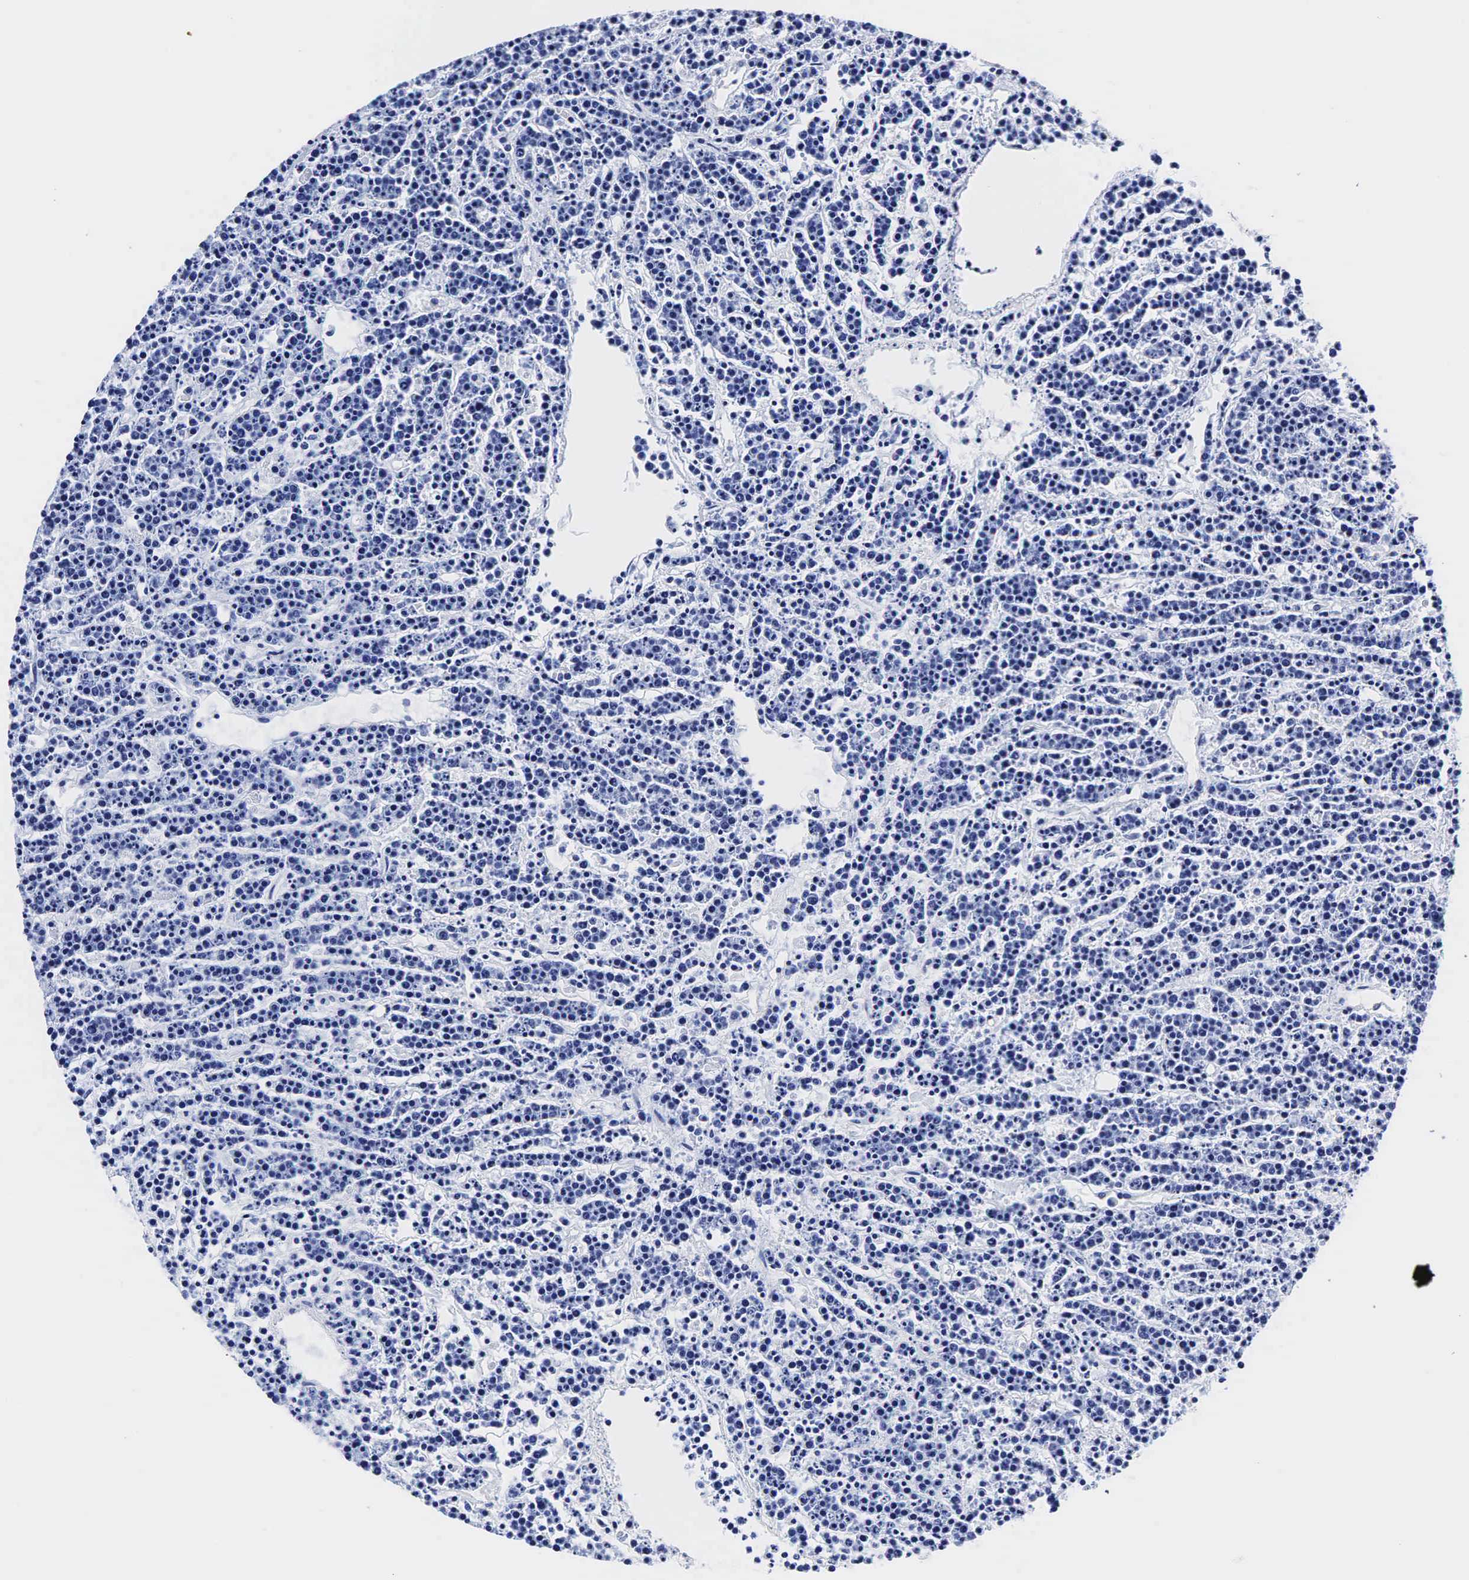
{"staining": {"intensity": "negative", "quantity": "none", "location": "none"}, "tissue": "lymphoma", "cell_type": "Tumor cells", "image_type": "cancer", "snomed": [{"axis": "morphology", "description": "Malignant lymphoma, non-Hodgkin's type, High grade"}, {"axis": "topography", "description": "Ovary"}], "caption": "Lymphoma was stained to show a protein in brown. There is no significant expression in tumor cells.", "gene": "TG", "patient": {"sex": "female", "age": 56}}